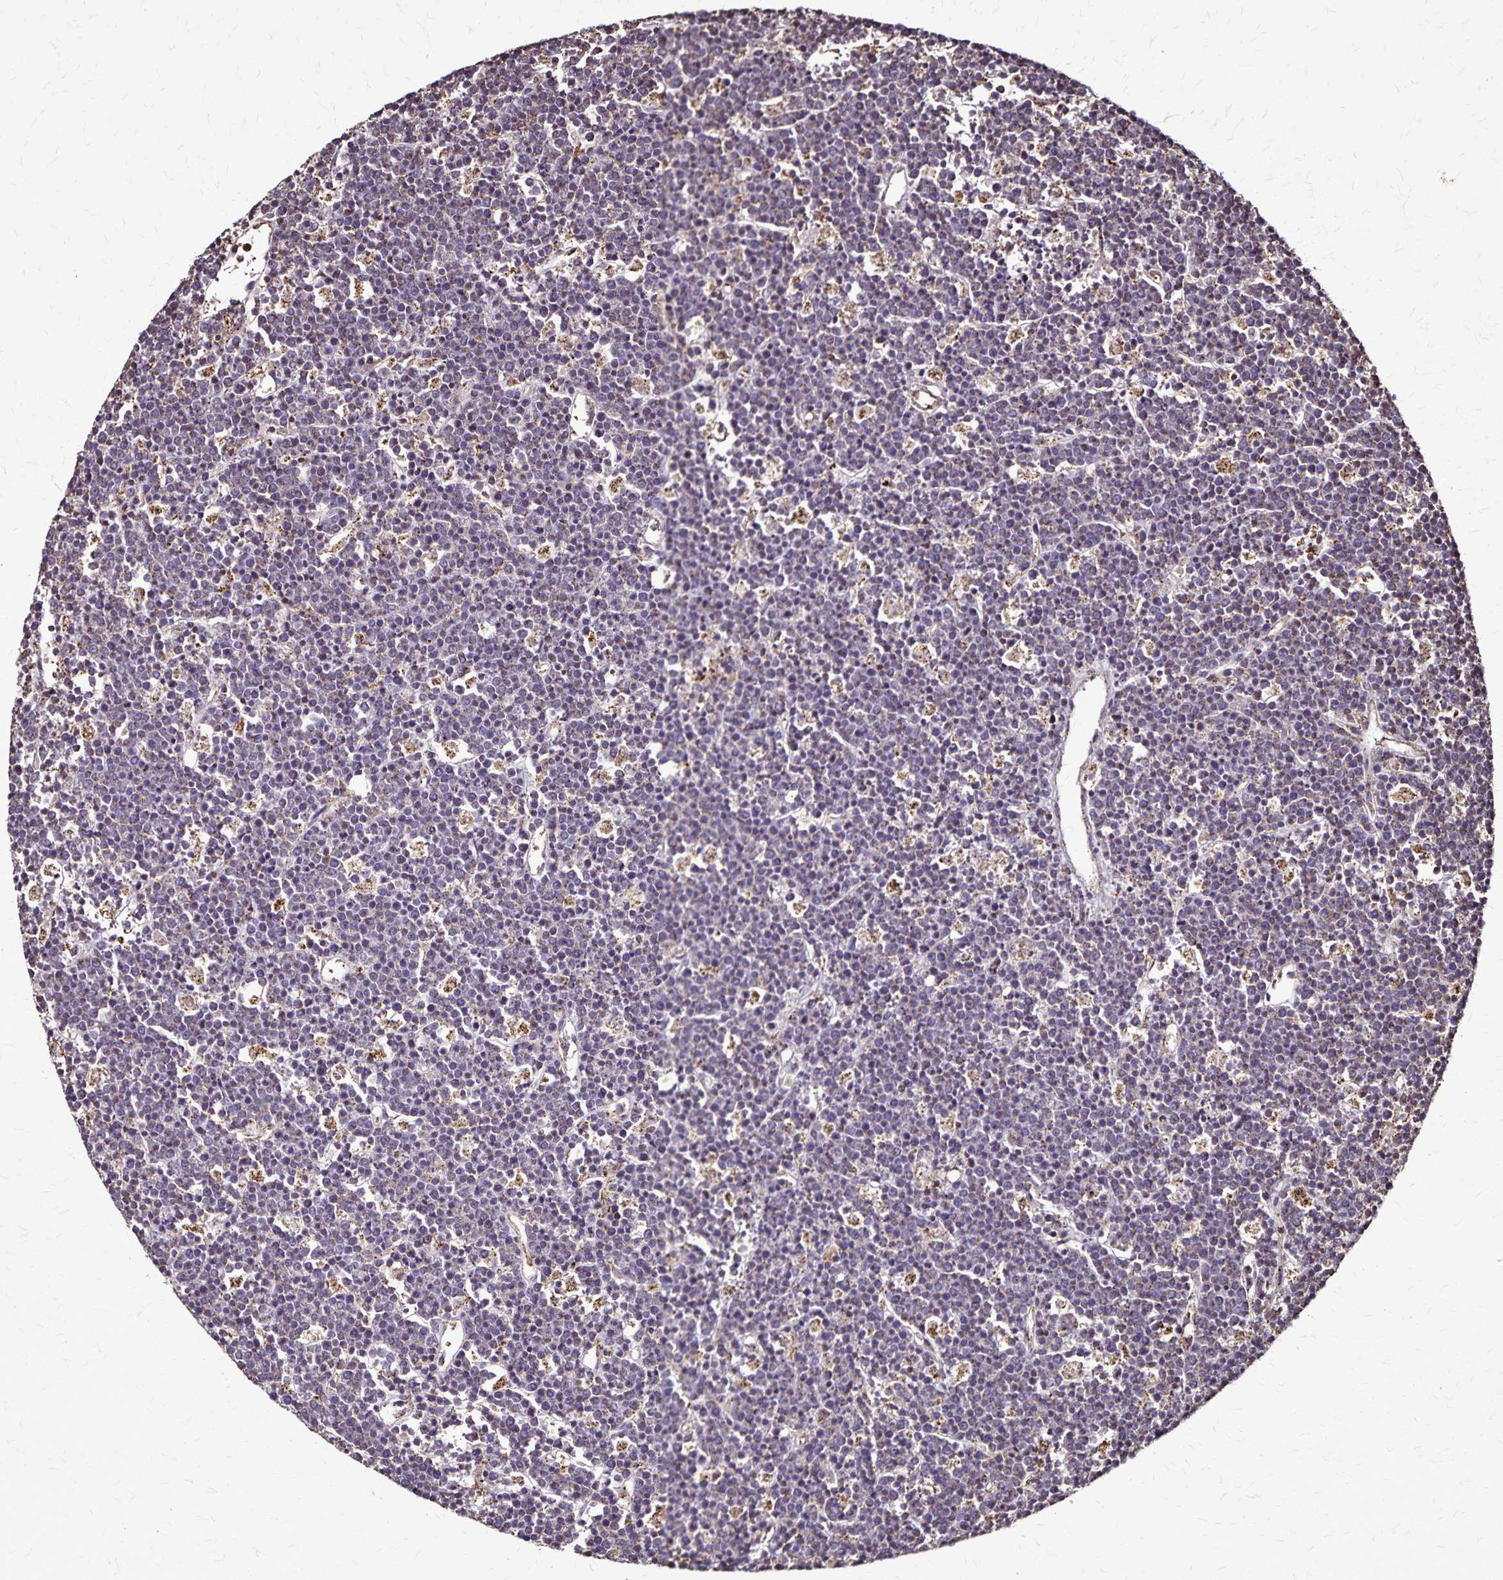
{"staining": {"intensity": "negative", "quantity": "none", "location": "none"}, "tissue": "lymphoma", "cell_type": "Tumor cells", "image_type": "cancer", "snomed": [{"axis": "morphology", "description": "Malignant lymphoma, non-Hodgkin's type, High grade"}, {"axis": "topography", "description": "Ovary"}], "caption": "A histopathology image of human malignant lymphoma, non-Hodgkin's type (high-grade) is negative for staining in tumor cells.", "gene": "CHMP1B", "patient": {"sex": "female", "age": 56}}